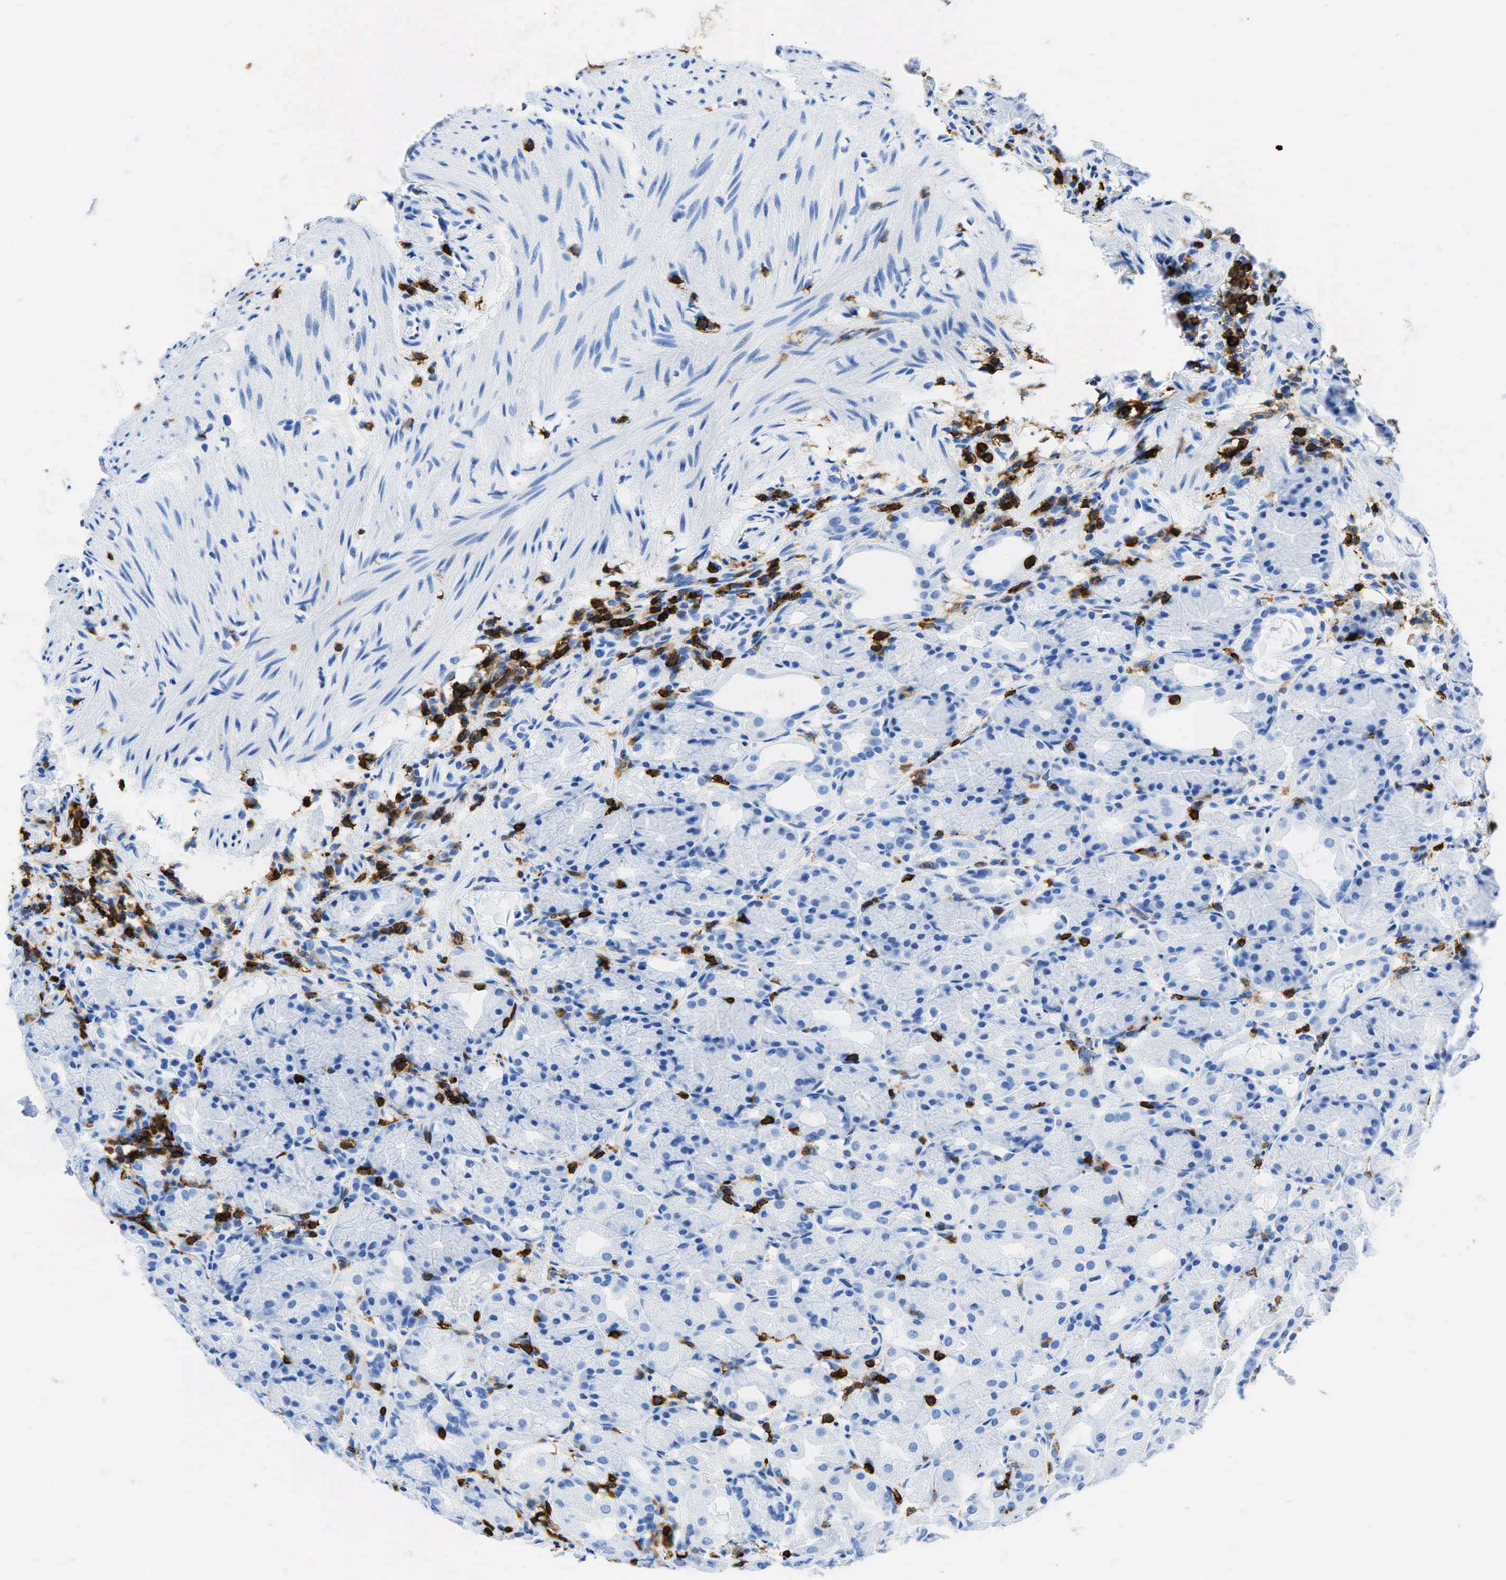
{"staining": {"intensity": "negative", "quantity": "none", "location": "none"}, "tissue": "stomach", "cell_type": "Glandular cells", "image_type": "normal", "snomed": [{"axis": "morphology", "description": "Normal tissue, NOS"}, {"axis": "topography", "description": "Stomach, upper"}], "caption": "The micrograph exhibits no significant staining in glandular cells of stomach. (DAB immunohistochemistry visualized using brightfield microscopy, high magnification).", "gene": "PTPRC", "patient": {"sex": "female", "age": 75}}